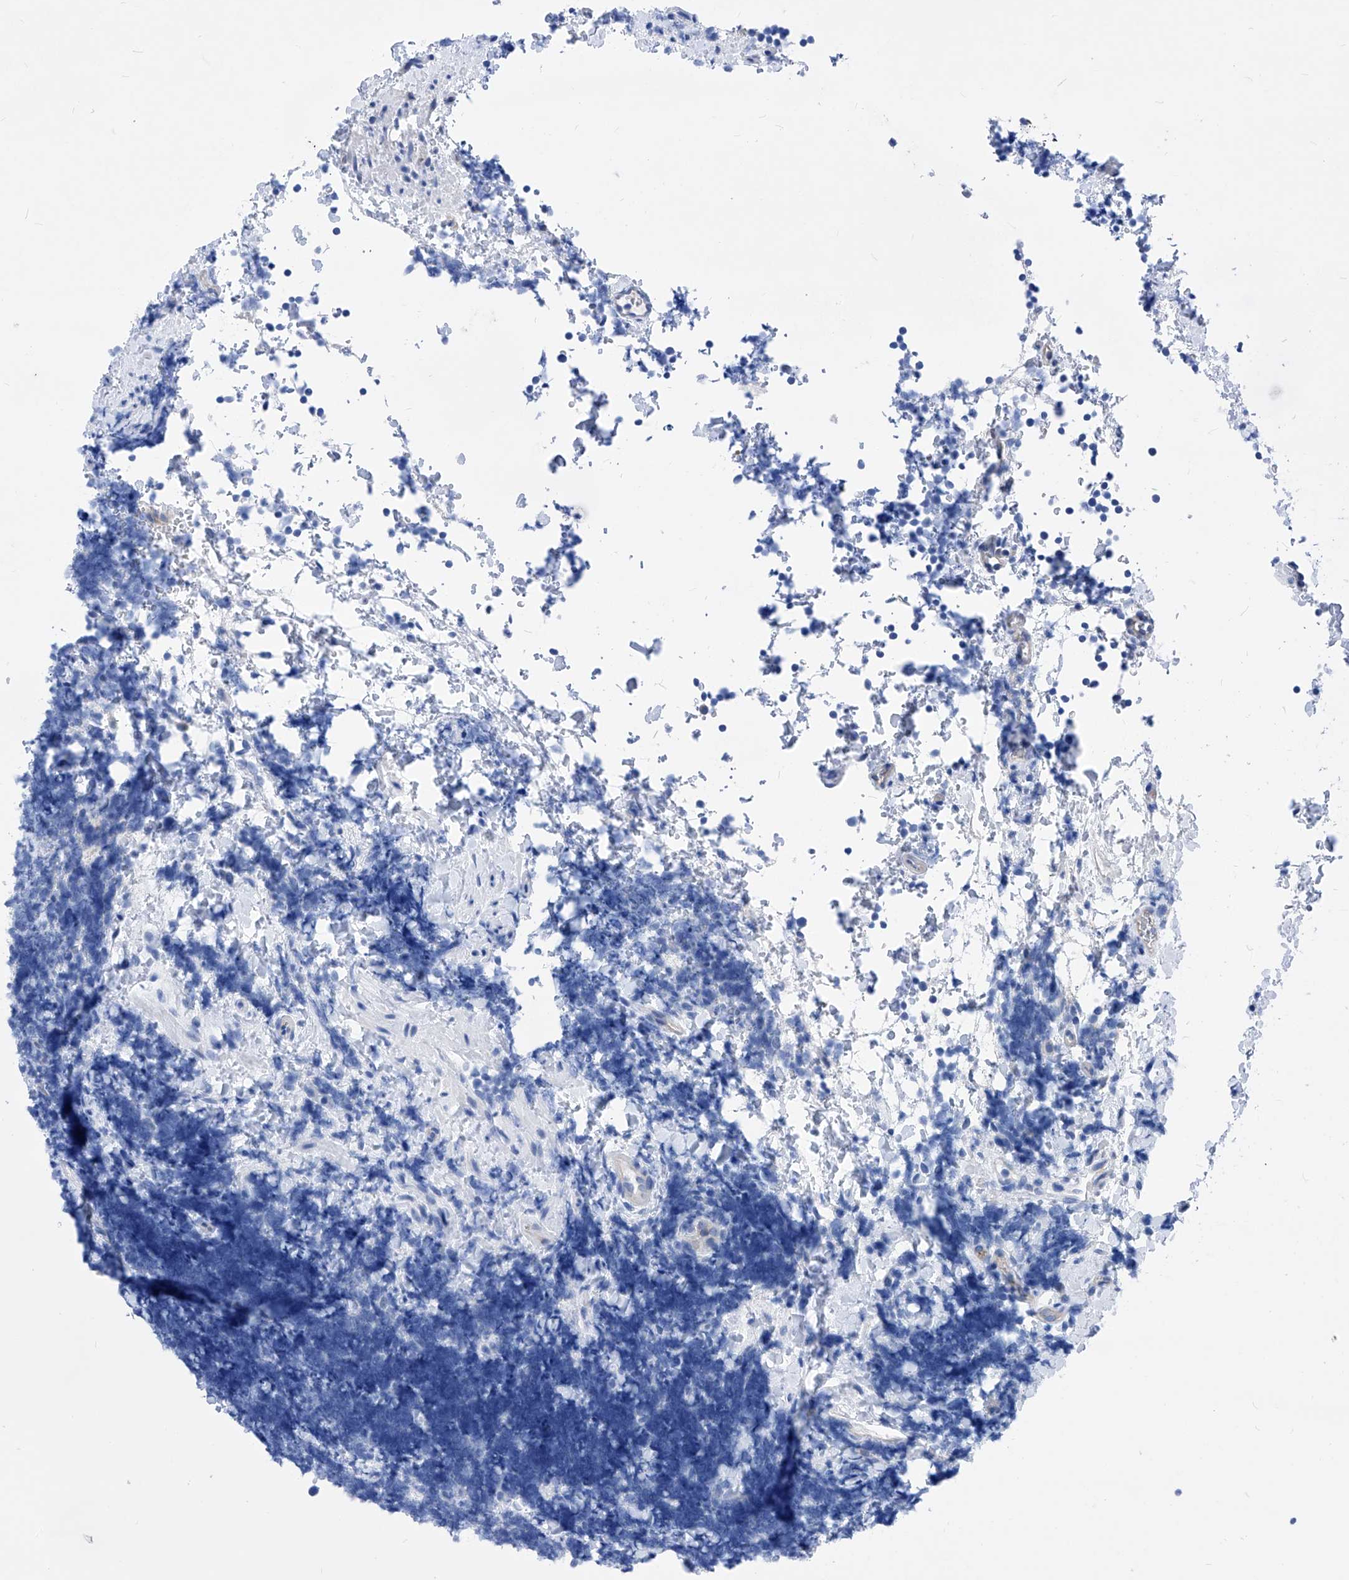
{"staining": {"intensity": "negative", "quantity": "none", "location": "none"}, "tissue": "lymphoma", "cell_type": "Tumor cells", "image_type": "cancer", "snomed": [{"axis": "morphology", "description": "Malignant lymphoma, non-Hodgkin's type, High grade"}, {"axis": "topography", "description": "Lymph node"}], "caption": "There is no significant staining in tumor cells of high-grade malignant lymphoma, non-Hodgkin's type.", "gene": "XPNPEP1", "patient": {"sex": "male", "age": 13}}